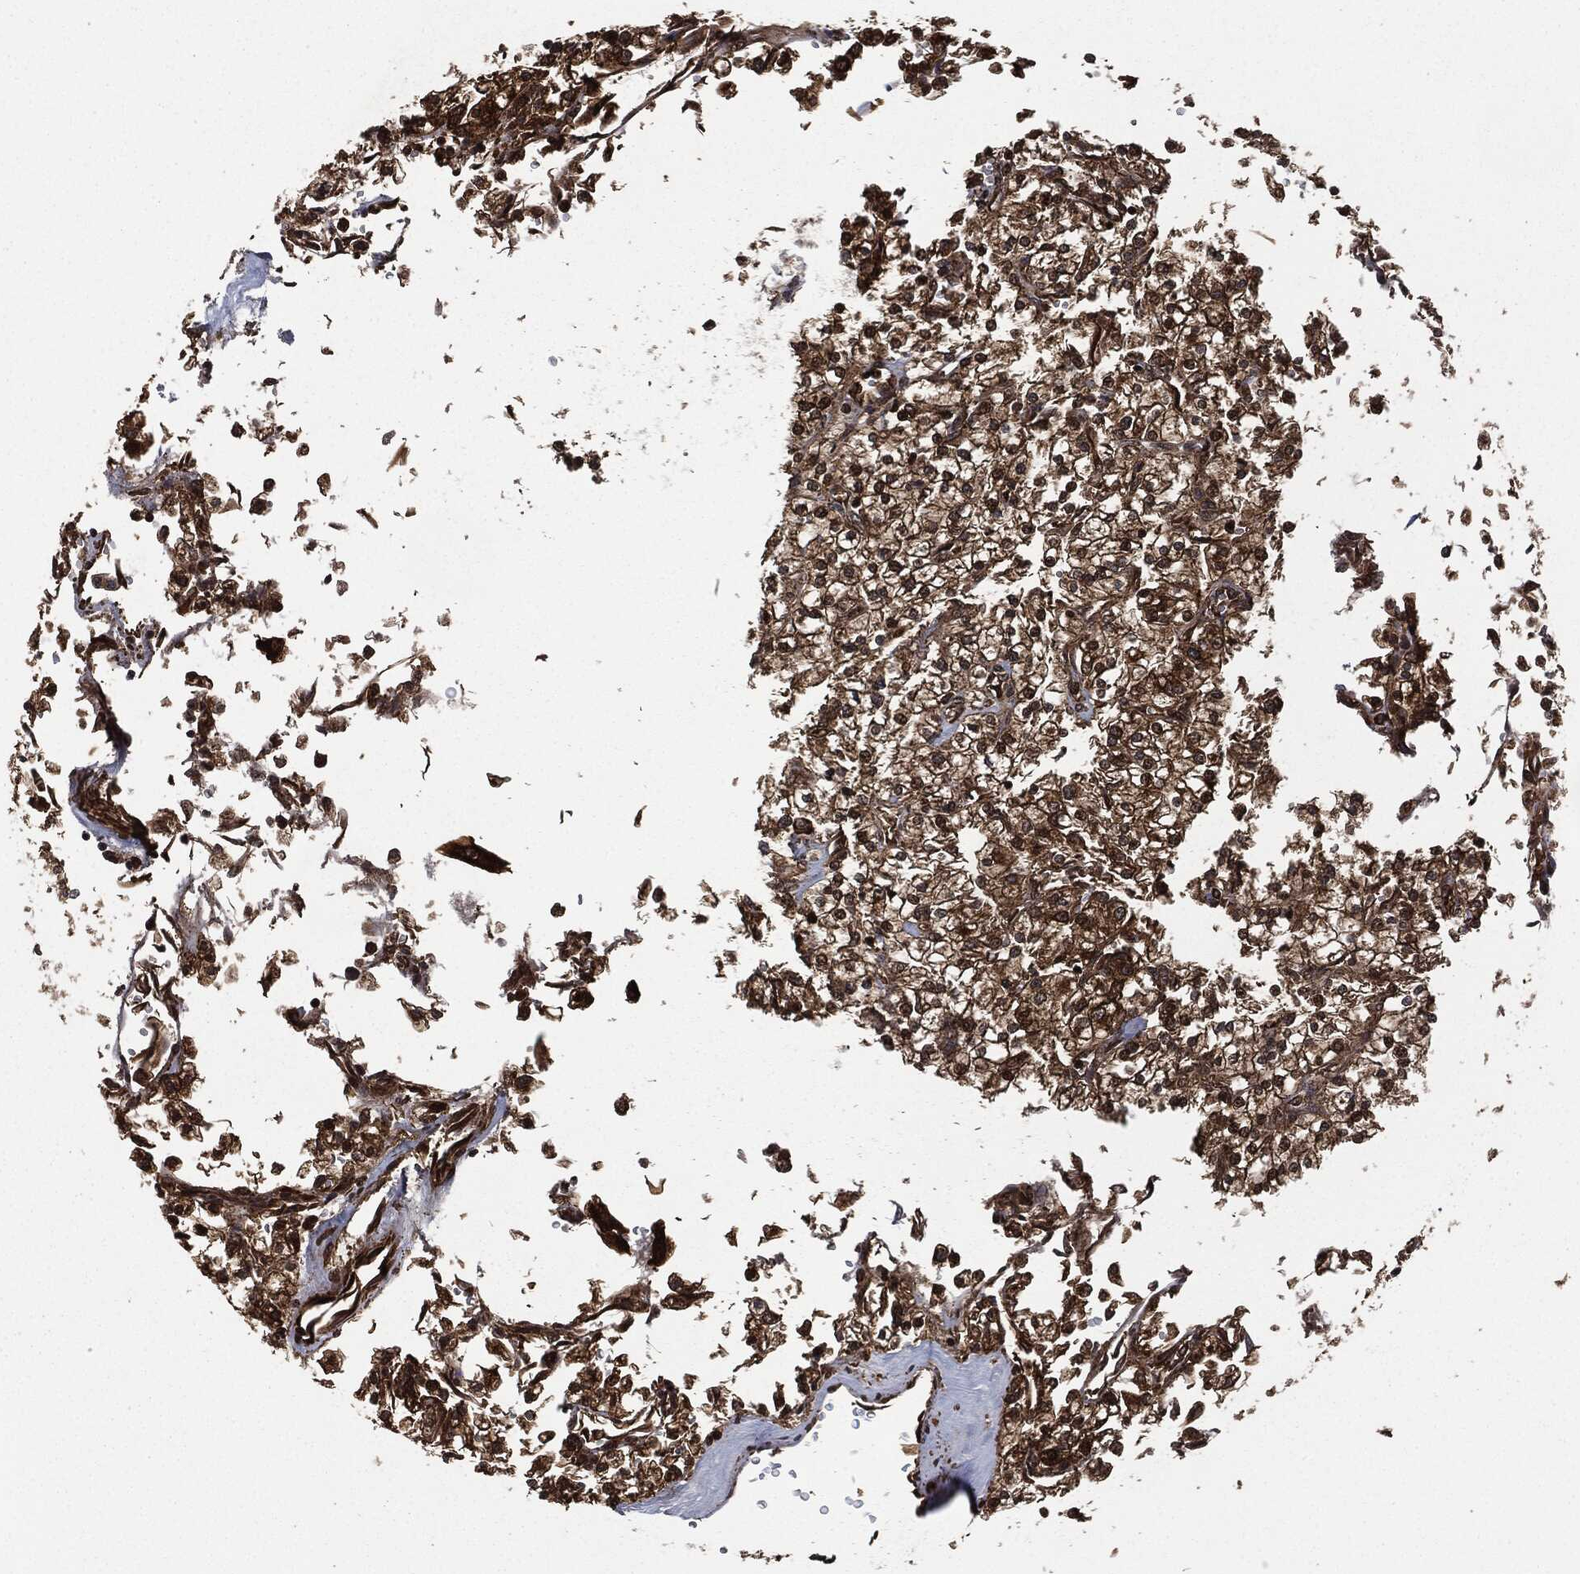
{"staining": {"intensity": "strong", "quantity": ">75%", "location": "cytoplasmic/membranous"}, "tissue": "renal cancer", "cell_type": "Tumor cells", "image_type": "cancer", "snomed": [{"axis": "morphology", "description": "Adenocarcinoma, NOS"}, {"axis": "topography", "description": "Kidney"}], "caption": "The immunohistochemical stain labels strong cytoplasmic/membranous expression in tumor cells of renal cancer tissue. The protein of interest is stained brown, and the nuclei are stained in blue (DAB IHC with brightfield microscopy, high magnification).", "gene": "HRAS", "patient": {"sex": "male", "age": 80}}